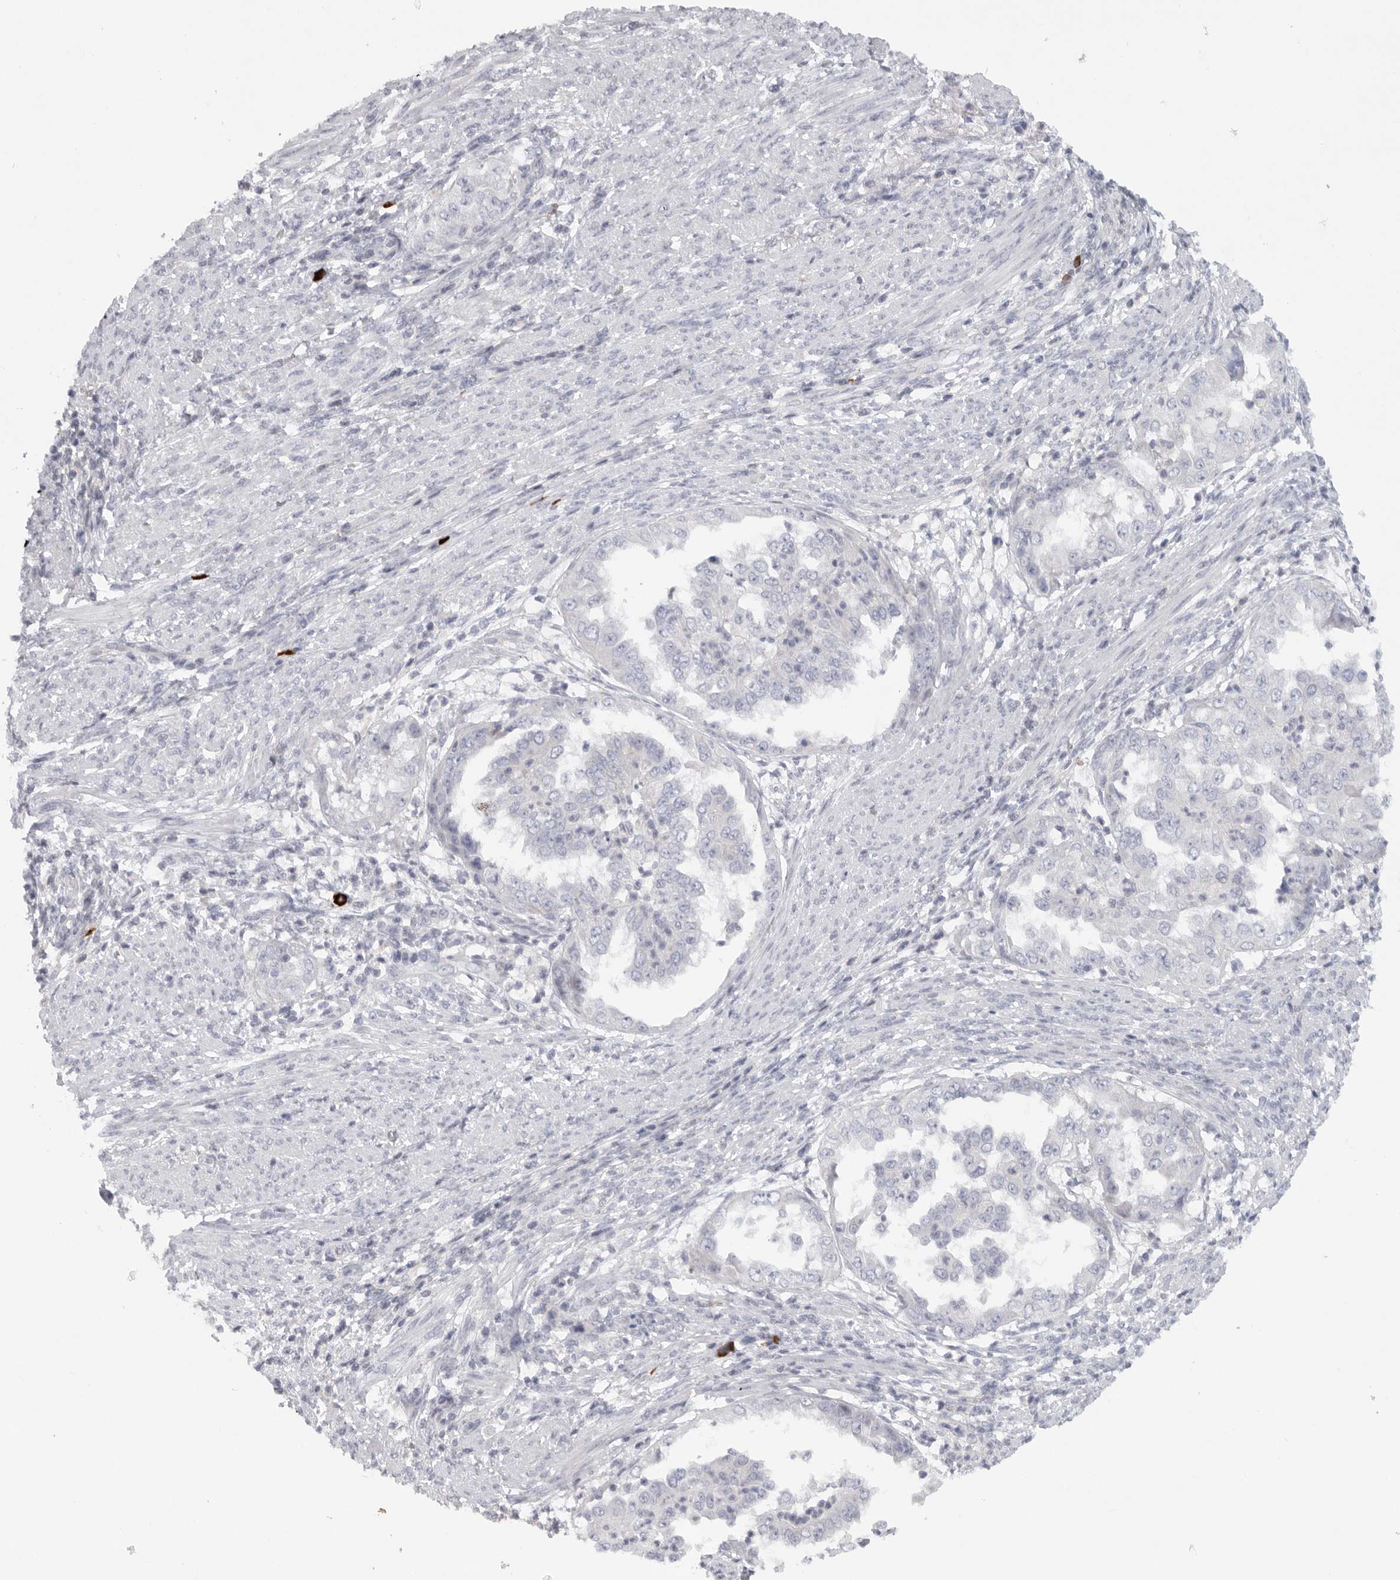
{"staining": {"intensity": "negative", "quantity": "none", "location": "none"}, "tissue": "endometrial cancer", "cell_type": "Tumor cells", "image_type": "cancer", "snomed": [{"axis": "morphology", "description": "Adenocarcinoma, NOS"}, {"axis": "topography", "description": "Endometrium"}], "caption": "Immunohistochemistry image of endometrial cancer stained for a protein (brown), which displays no staining in tumor cells.", "gene": "TMEM69", "patient": {"sex": "female", "age": 85}}